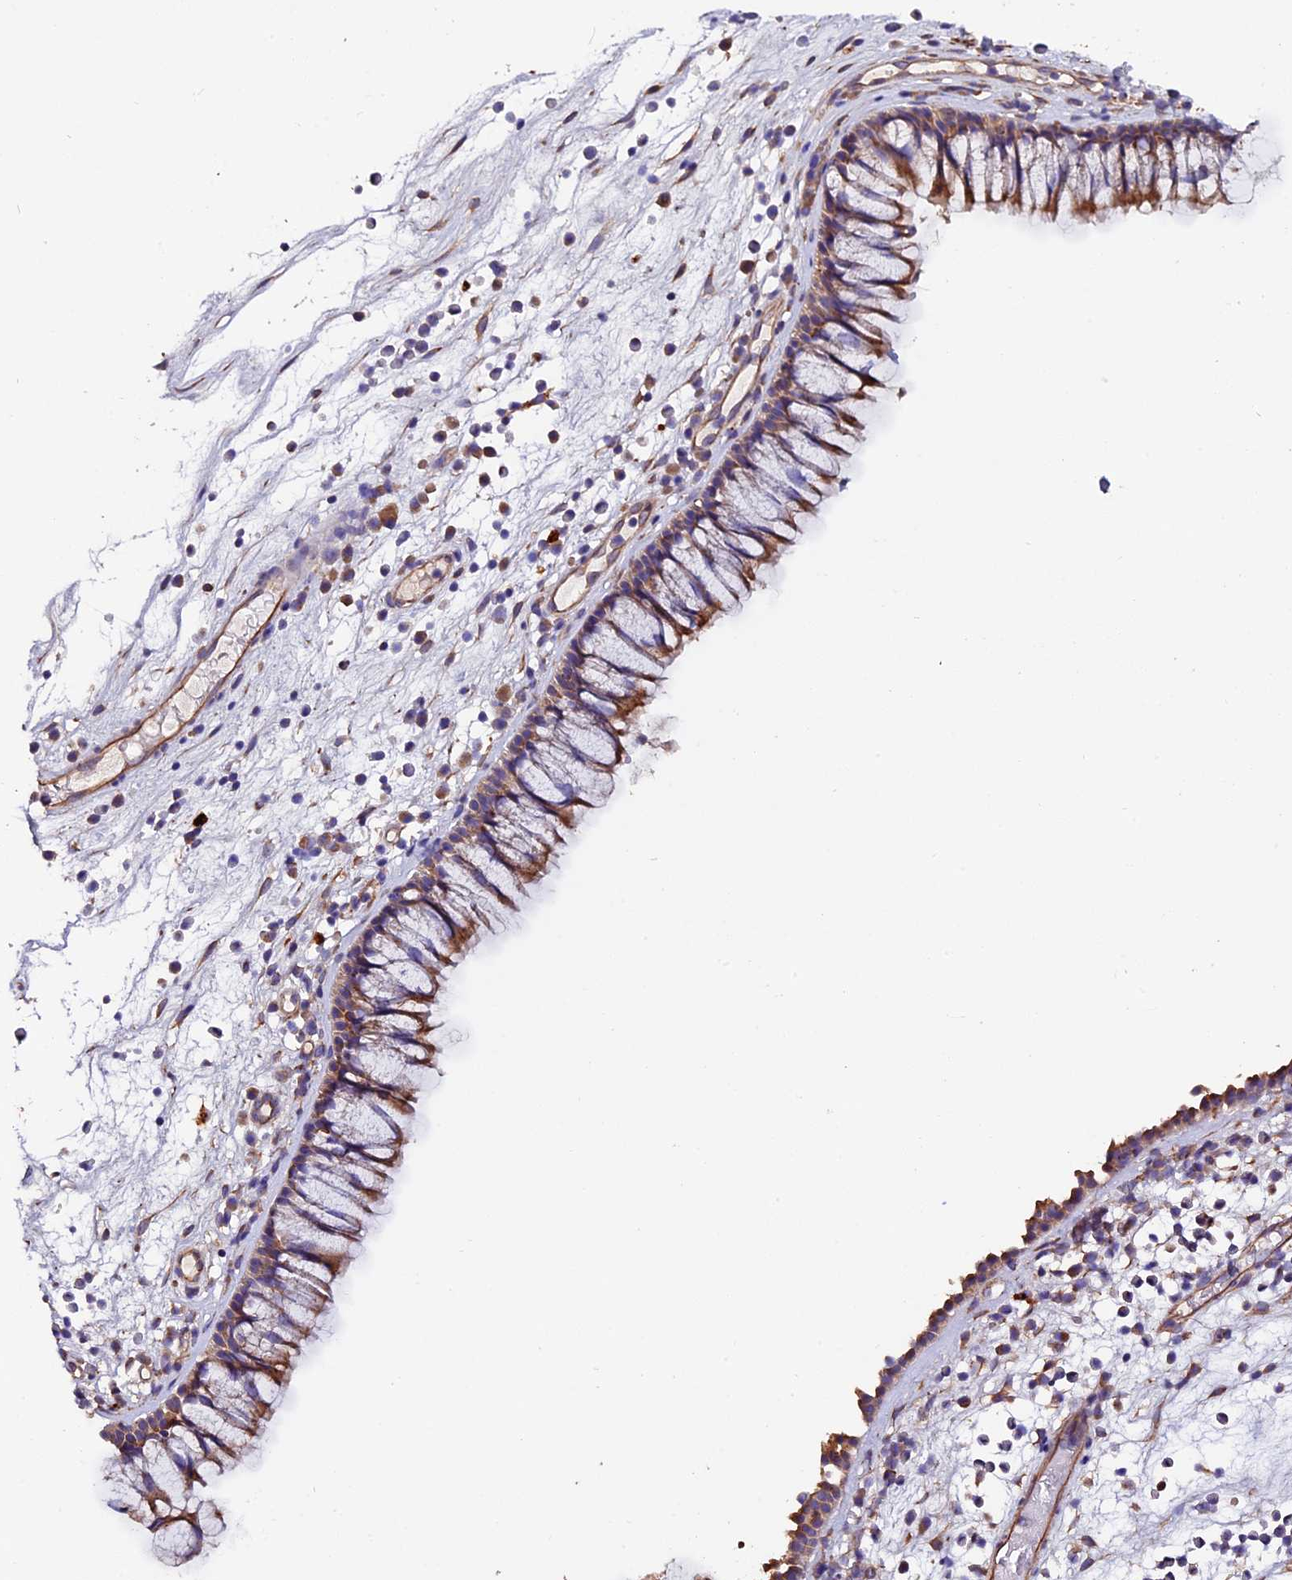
{"staining": {"intensity": "moderate", "quantity": ">75%", "location": "cytoplasmic/membranous"}, "tissue": "nasopharynx", "cell_type": "Respiratory epithelial cells", "image_type": "normal", "snomed": [{"axis": "morphology", "description": "Normal tissue, NOS"}, {"axis": "morphology", "description": "Inflammation, NOS"}, {"axis": "morphology", "description": "Malignant melanoma, Metastatic site"}, {"axis": "topography", "description": "Nasopharynx"}], "caption": "IHC image of unremarkable nasopharynx stained for a protein (brown), which shows medium levels of moderate cytoplasmic/membranous staining in approximately >75% of respiratory epithelial cells.", "gene": "CLN5", "patient": {"sex": "male", "age": 70}}